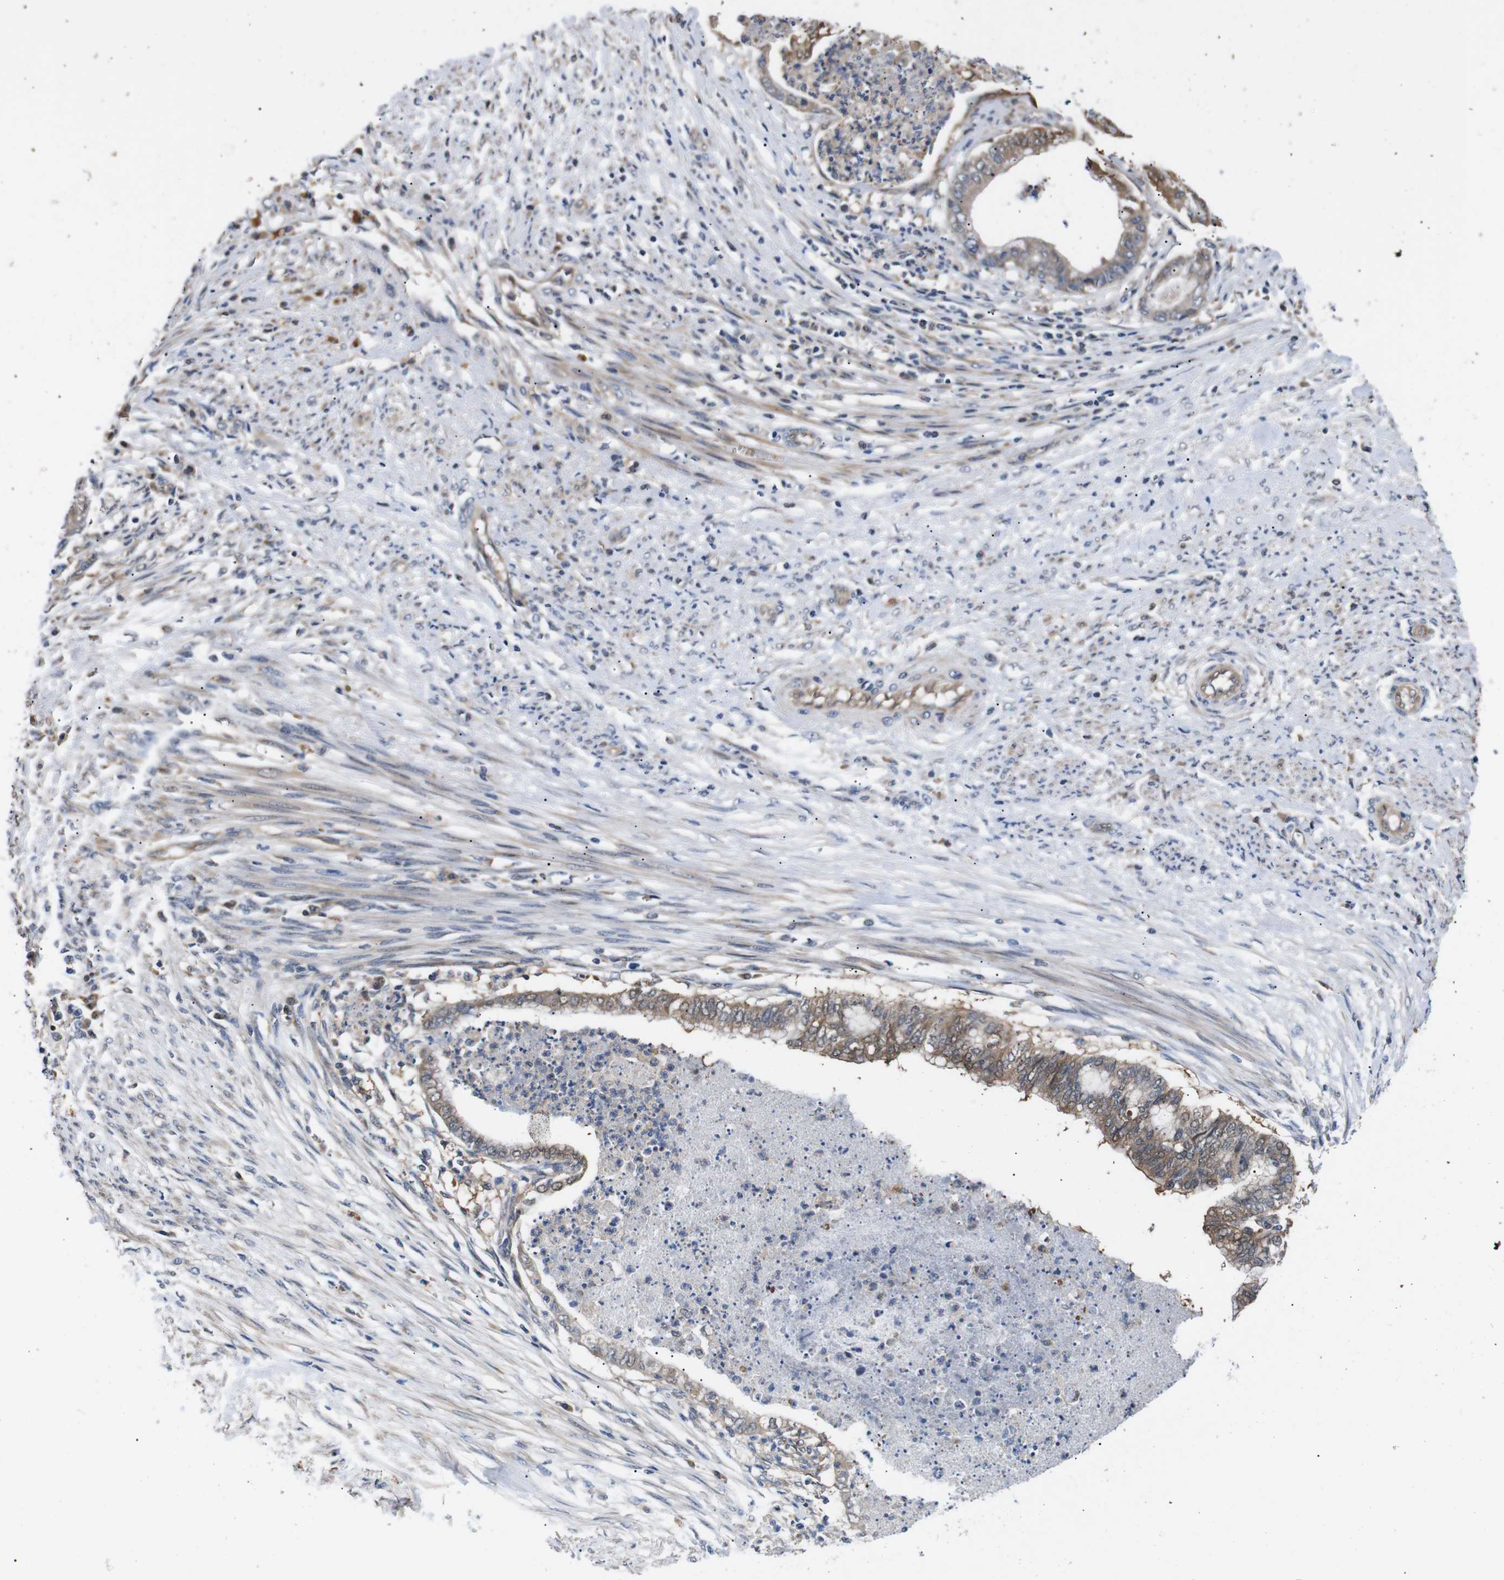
{"staining": {"intensity": "moderate", "quantity": ">75%", "location": "cytoplasmic/membranous"}, "tissue": "endometrial cancer", "cell_type": "Tumor cells", "image_type": "cancer", "snomed": [{"axis": "morphology", "description": "Necrosis, NOS"}, {"axis": "morphology", "description": "Adenocarcinoma, NOS"}, {"axis": "topography", "description": "Endometrium"}], "caption": "Protein expression analysis of human endometrial cancer (adenocarcinoma) reveals moderate cytoplasmic/membranous positivity in approximately >75% of tumor cells.", "gene": "DDR1", "patient": {"sex": "female", "age": 79}}